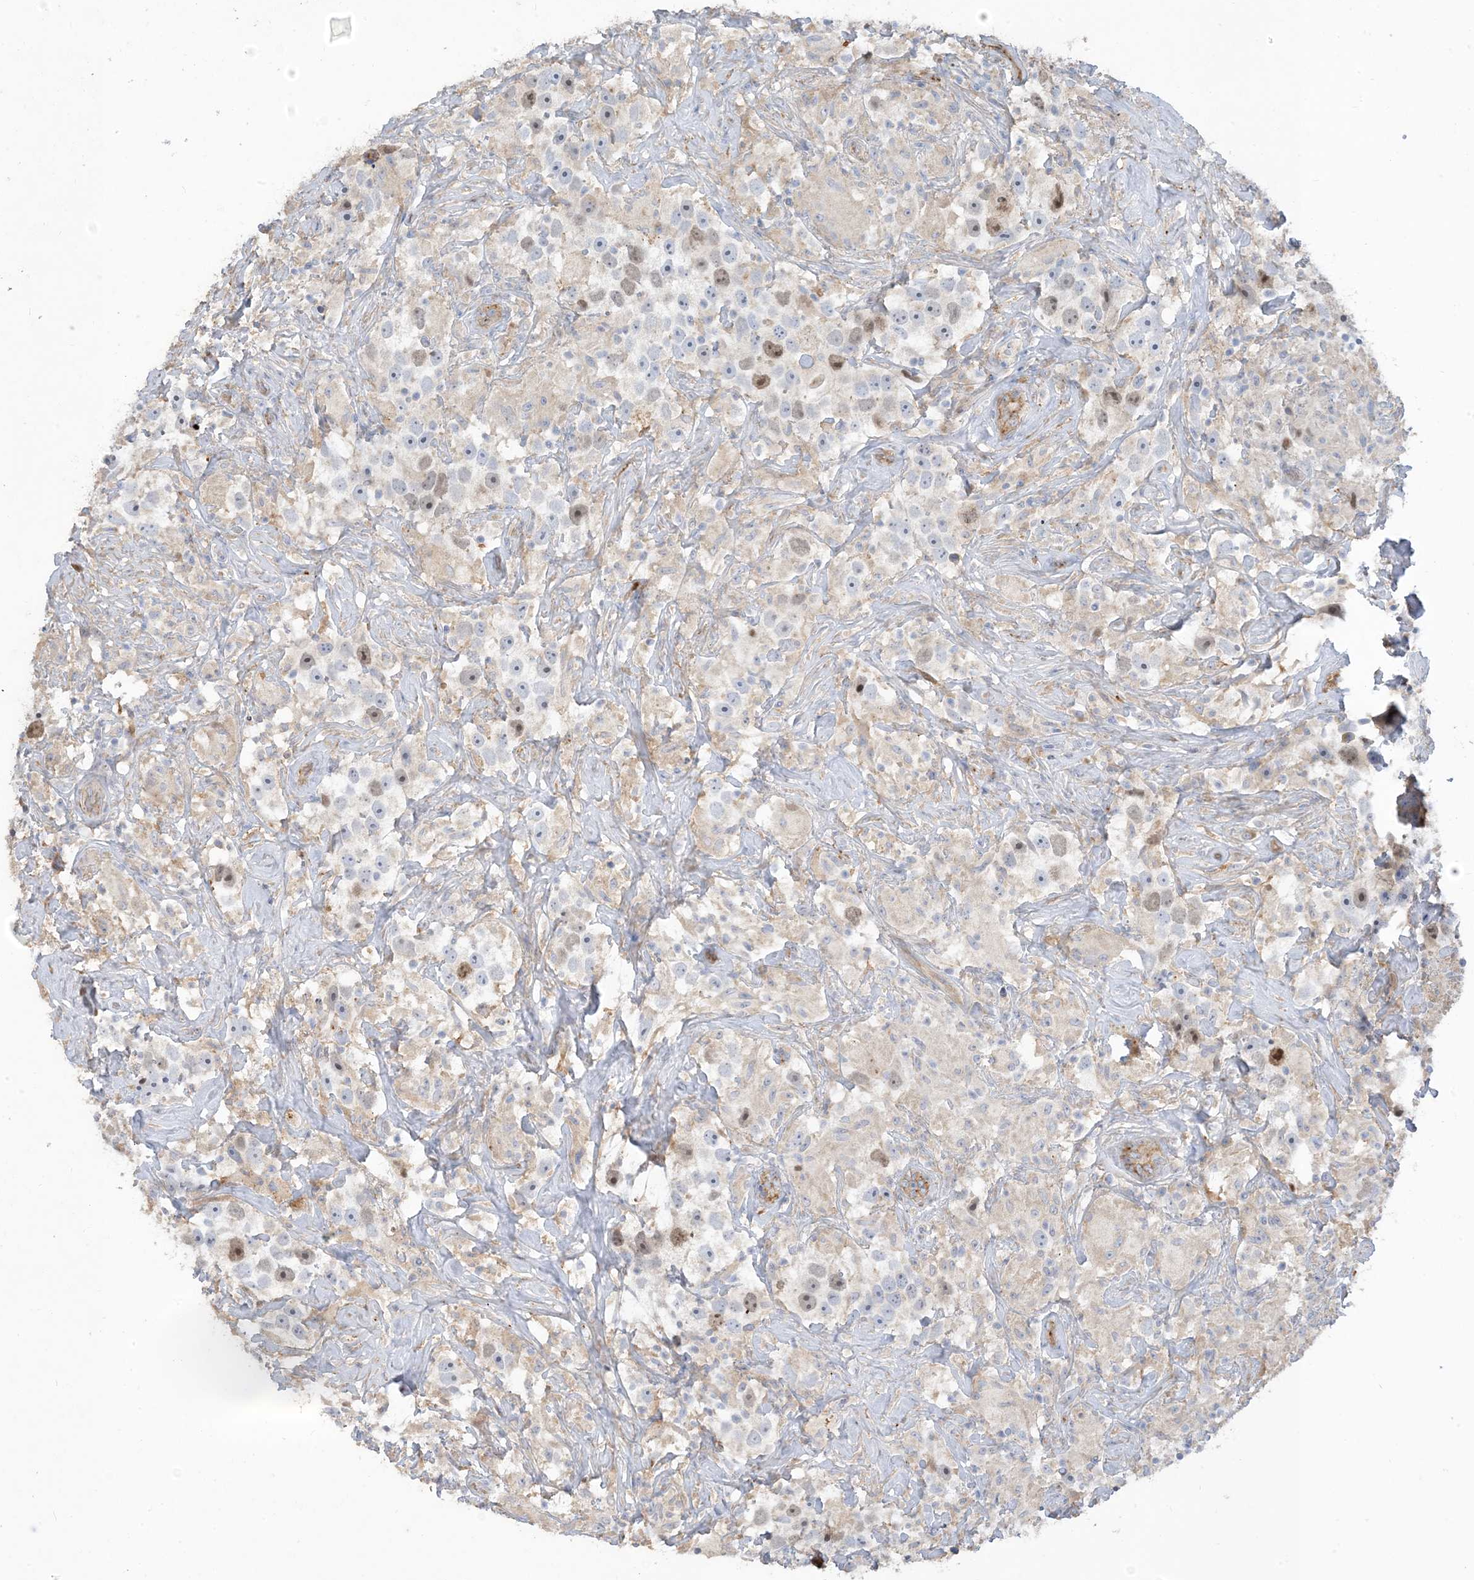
{"staining": {"intensity": "moderate", "quantity": "<25%", "location": "nuclear"}, "tissue": "testis cancer", "cell_type": "Tumor cells", "image_type": "cancer", "snomed": [{"axis": "morphology", "description": "Seminoma, NOS"}, {"axis": "topography", "description": "Testis"}], "caption": "Testis cancer stained with IHC displays moderate nuclear expression in approximately <25% of tumor cells.", "gene": "PEAR1", "patient": {"sex": "male", "age": 49}}